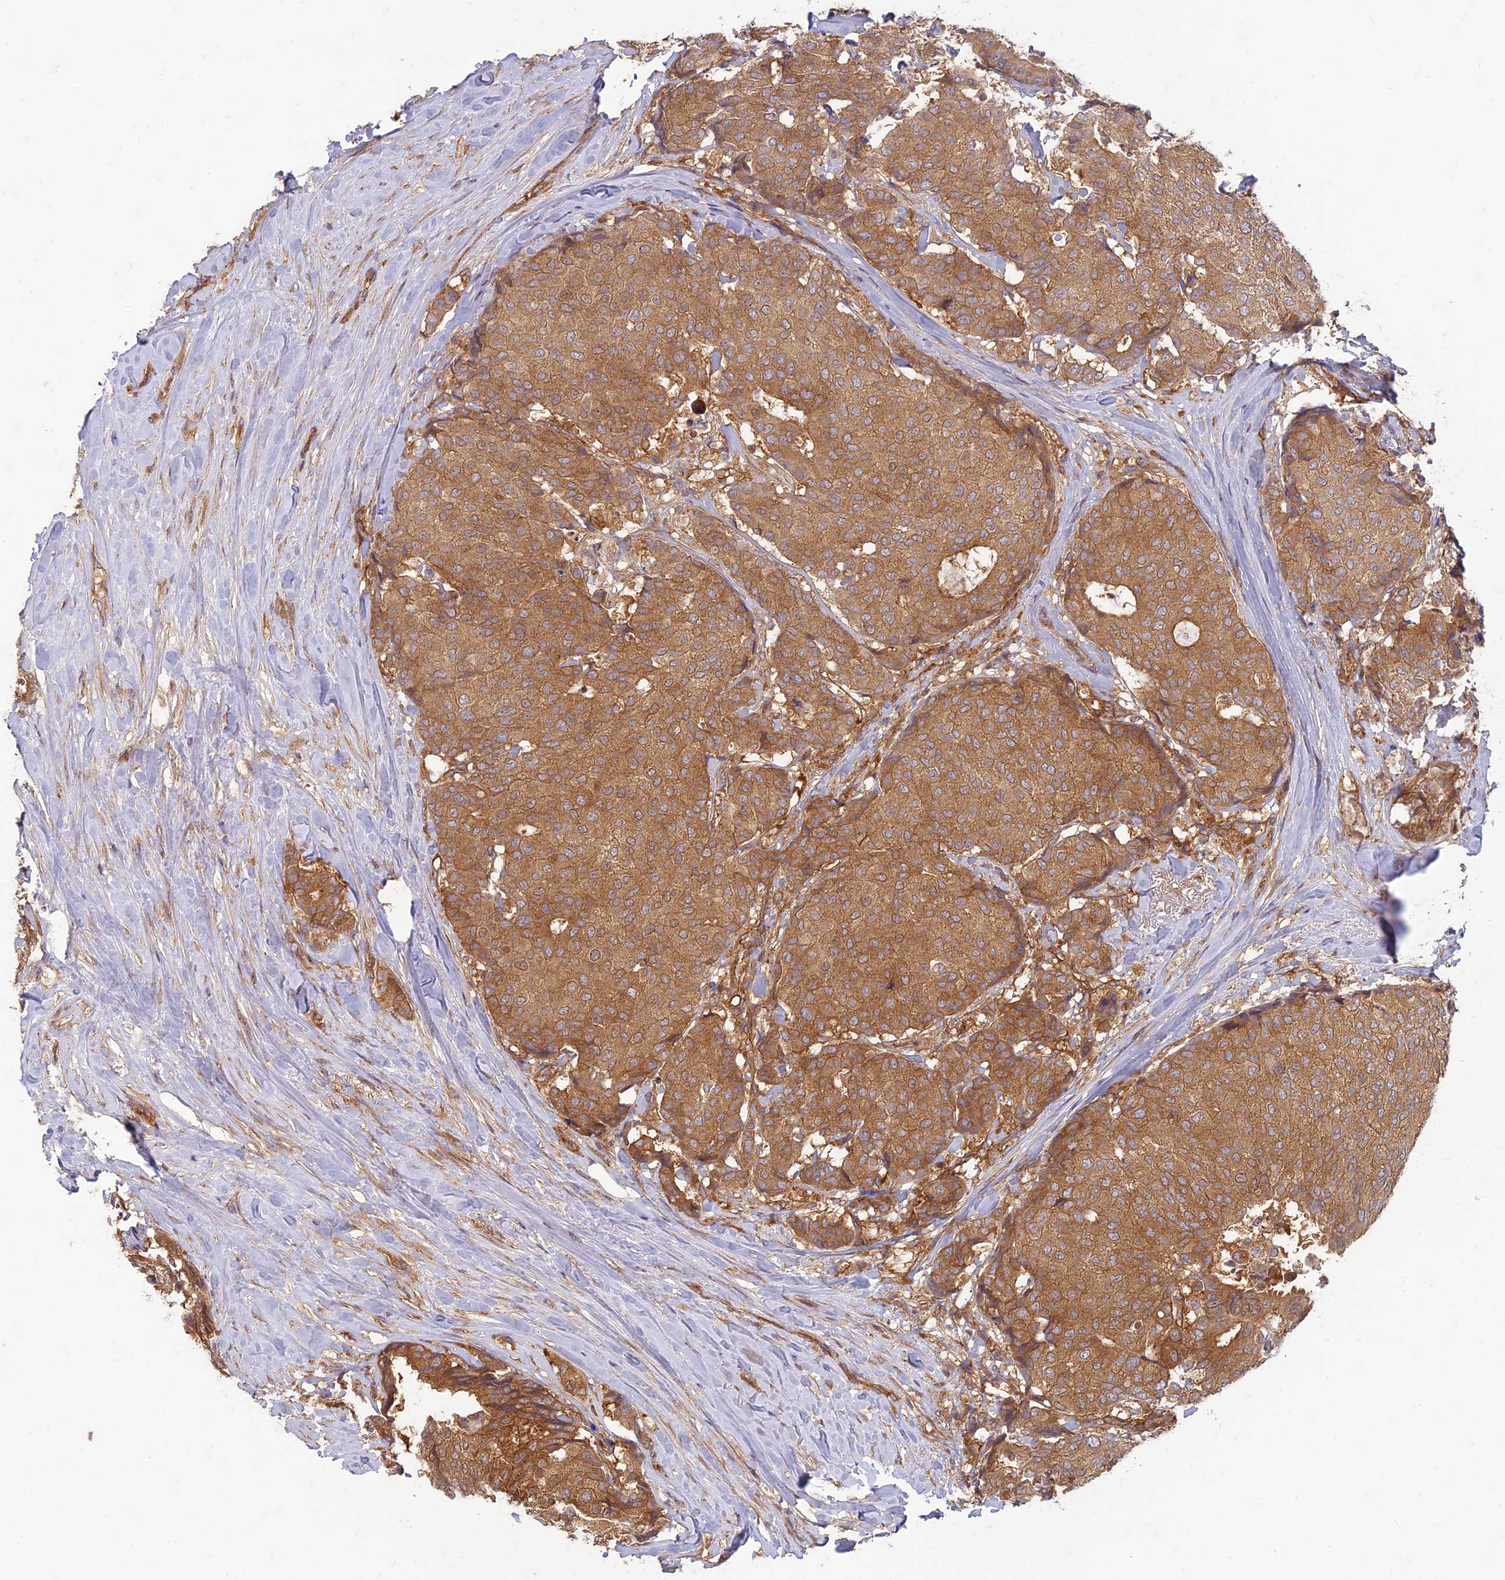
{"staining": {"intensity": "moderate", "quantity": ">75%", "location": "cytoplasmic/membranous"}, "tissue": "breast cancer", "cell_type": "Tumor cells", "image_type": "cancer", "snomed": [{"axis": "morphology", "description": "Duct carcinoma"}, {"axis": "topography", "description": "Breast"}], "caption": "DAB immunohistochemical staining of human breast cancer (infiltrating ductal carcinoma) displays moderate cytoplasmic/membranous protein positivity in approximately >75% of tumor cells. (DAB (3,3'-diaminobenzidine) IHC, brown staining for protein, blue staining for nuclei).", "gene": "TCF25", "patient": {"sex": "female", "age": 75}}